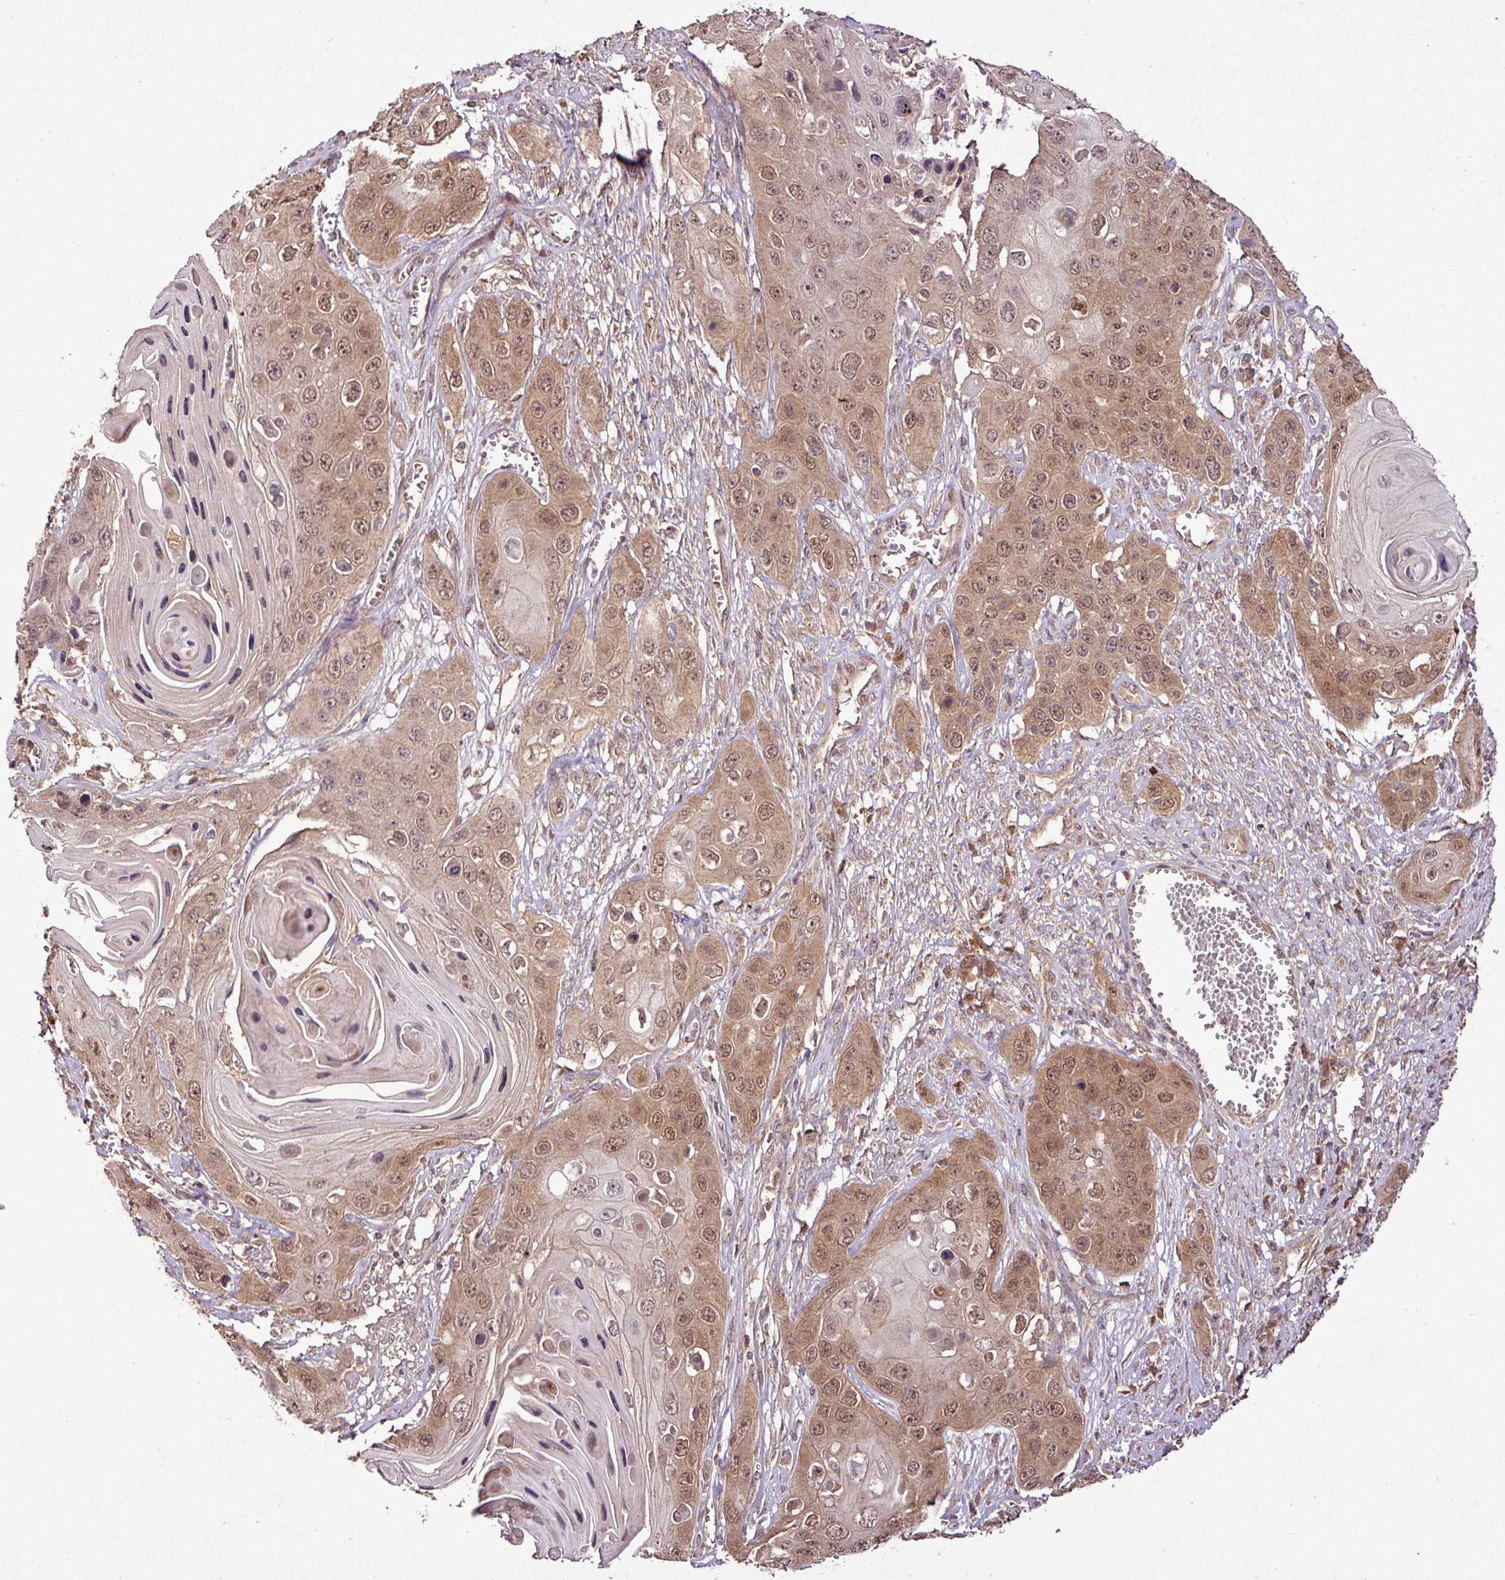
{"staining": {"intensity": "moderate", "quantity": ">75%", "location": "cytoplasmic/membranous,nuclear"}, "tissue": "skin cancer", "cell_type": "Tumor cells", "image_type": "cancer", "snomed": [{"axis": "morphology", "description": "Squamous cell carcinoma, NOS"}, {"axis": "topography", "description": "Skin"}], "caption": "Protein staining shows moderate cytoplasmic/membranous and nuclear expression in approximately >75% of tumor cells in skin cancer.", "gene": "FAIM", "patient": {"sex": "male", "age": 55}}